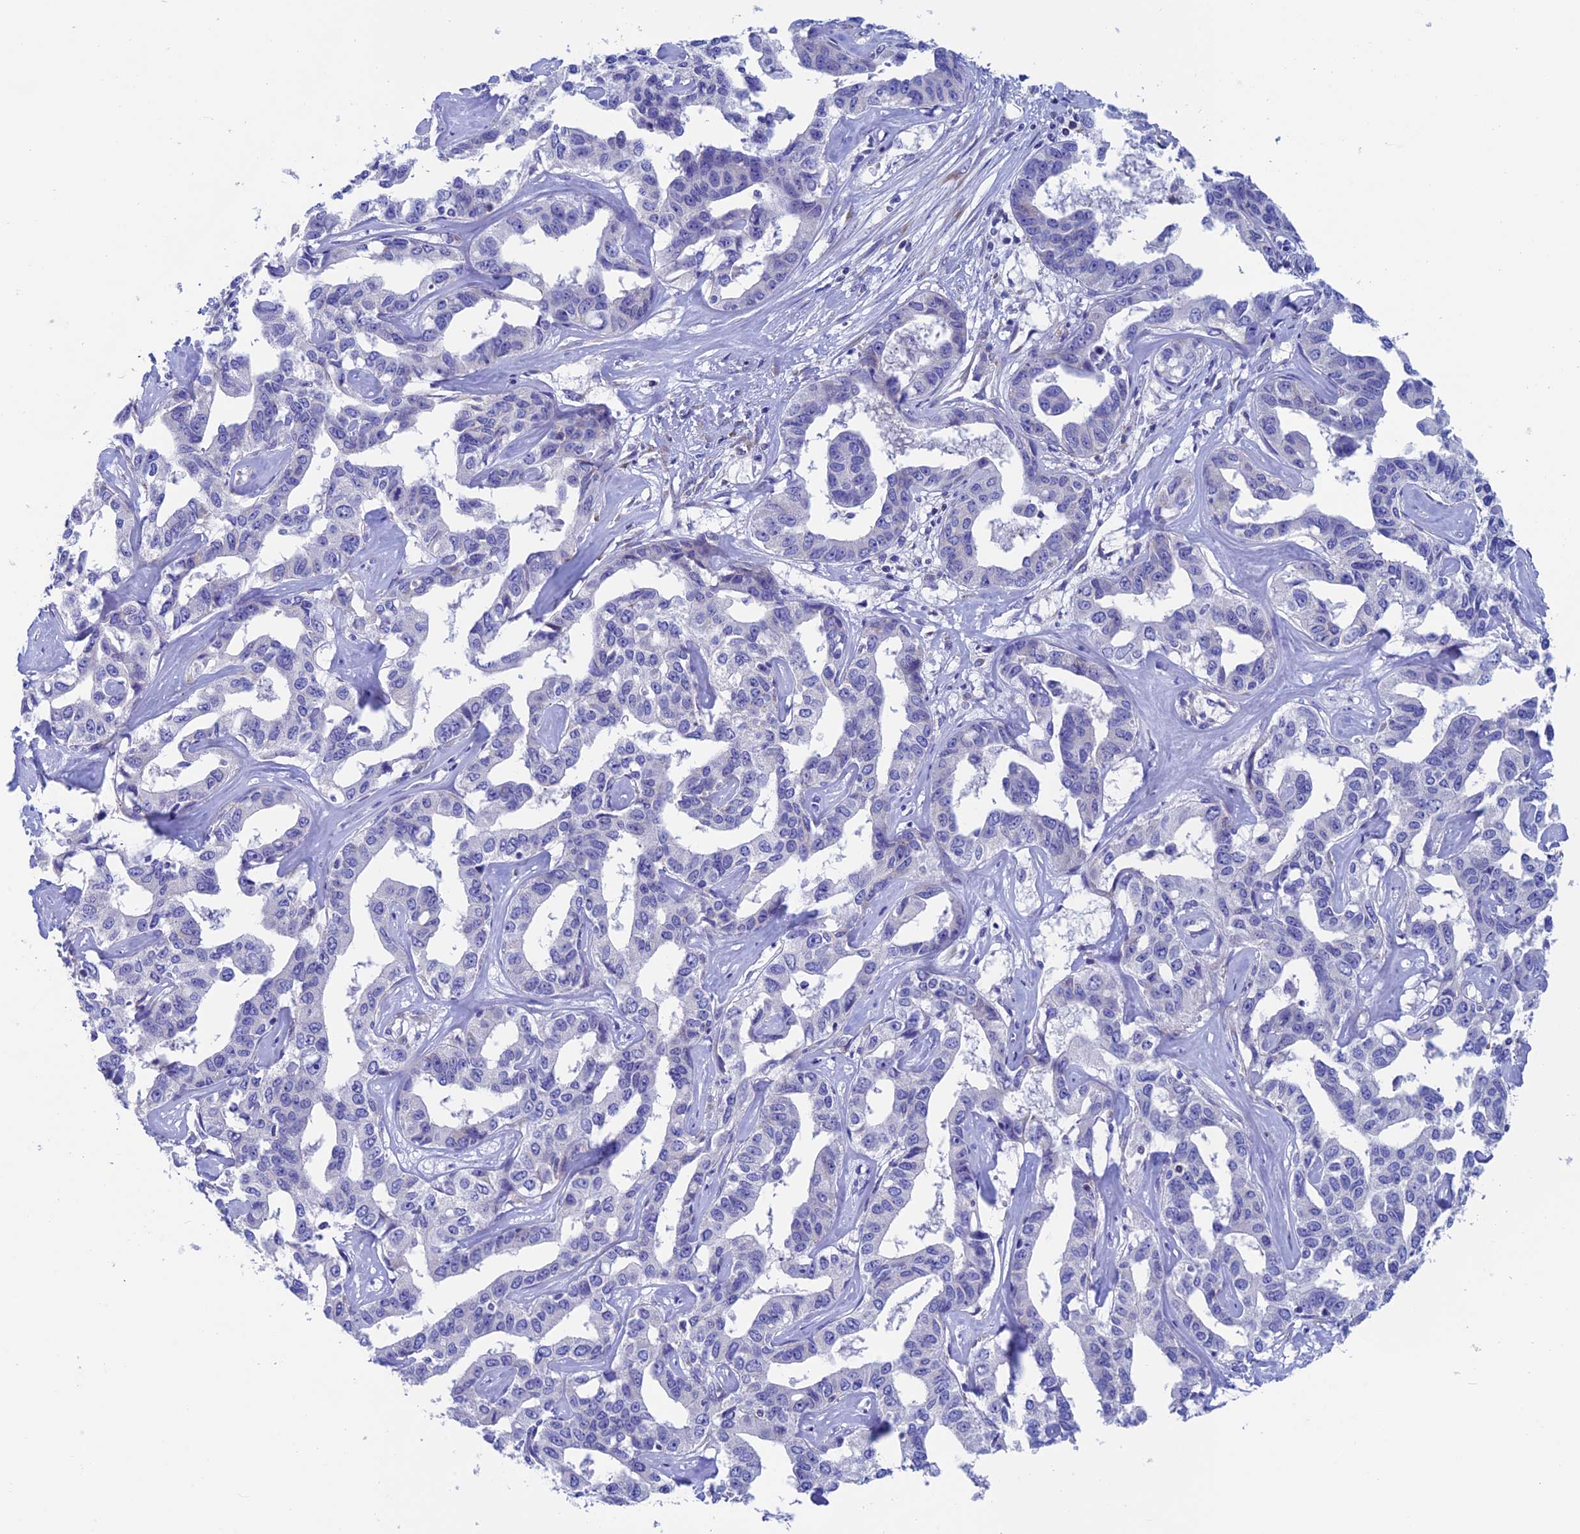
{"staining": {"intensity": "negative", "quantity": "none", "location": "none"}, "tissue": "liver cancer", "cell_type": "Tumor cells", "image_type": "cancer", "snomed": [{"axis": "morphology", "description": "Cholangiocarcinoma"}, {"axis": "topography", "description": "Liver"}], "caption": "Immunohistochemistry (IHC) image of neoplastic tissue: cholangiocarcinoma (liver) stained with DAB (3,3'-diaminobenzidine) demonstrates no significant protein positivity in tumor cells. (DAB (3,3'-diaminobenzidine) IHC, high magnification).", "gene": "SEPTIN1", "patient": {"sex": "male", "age": 59}}